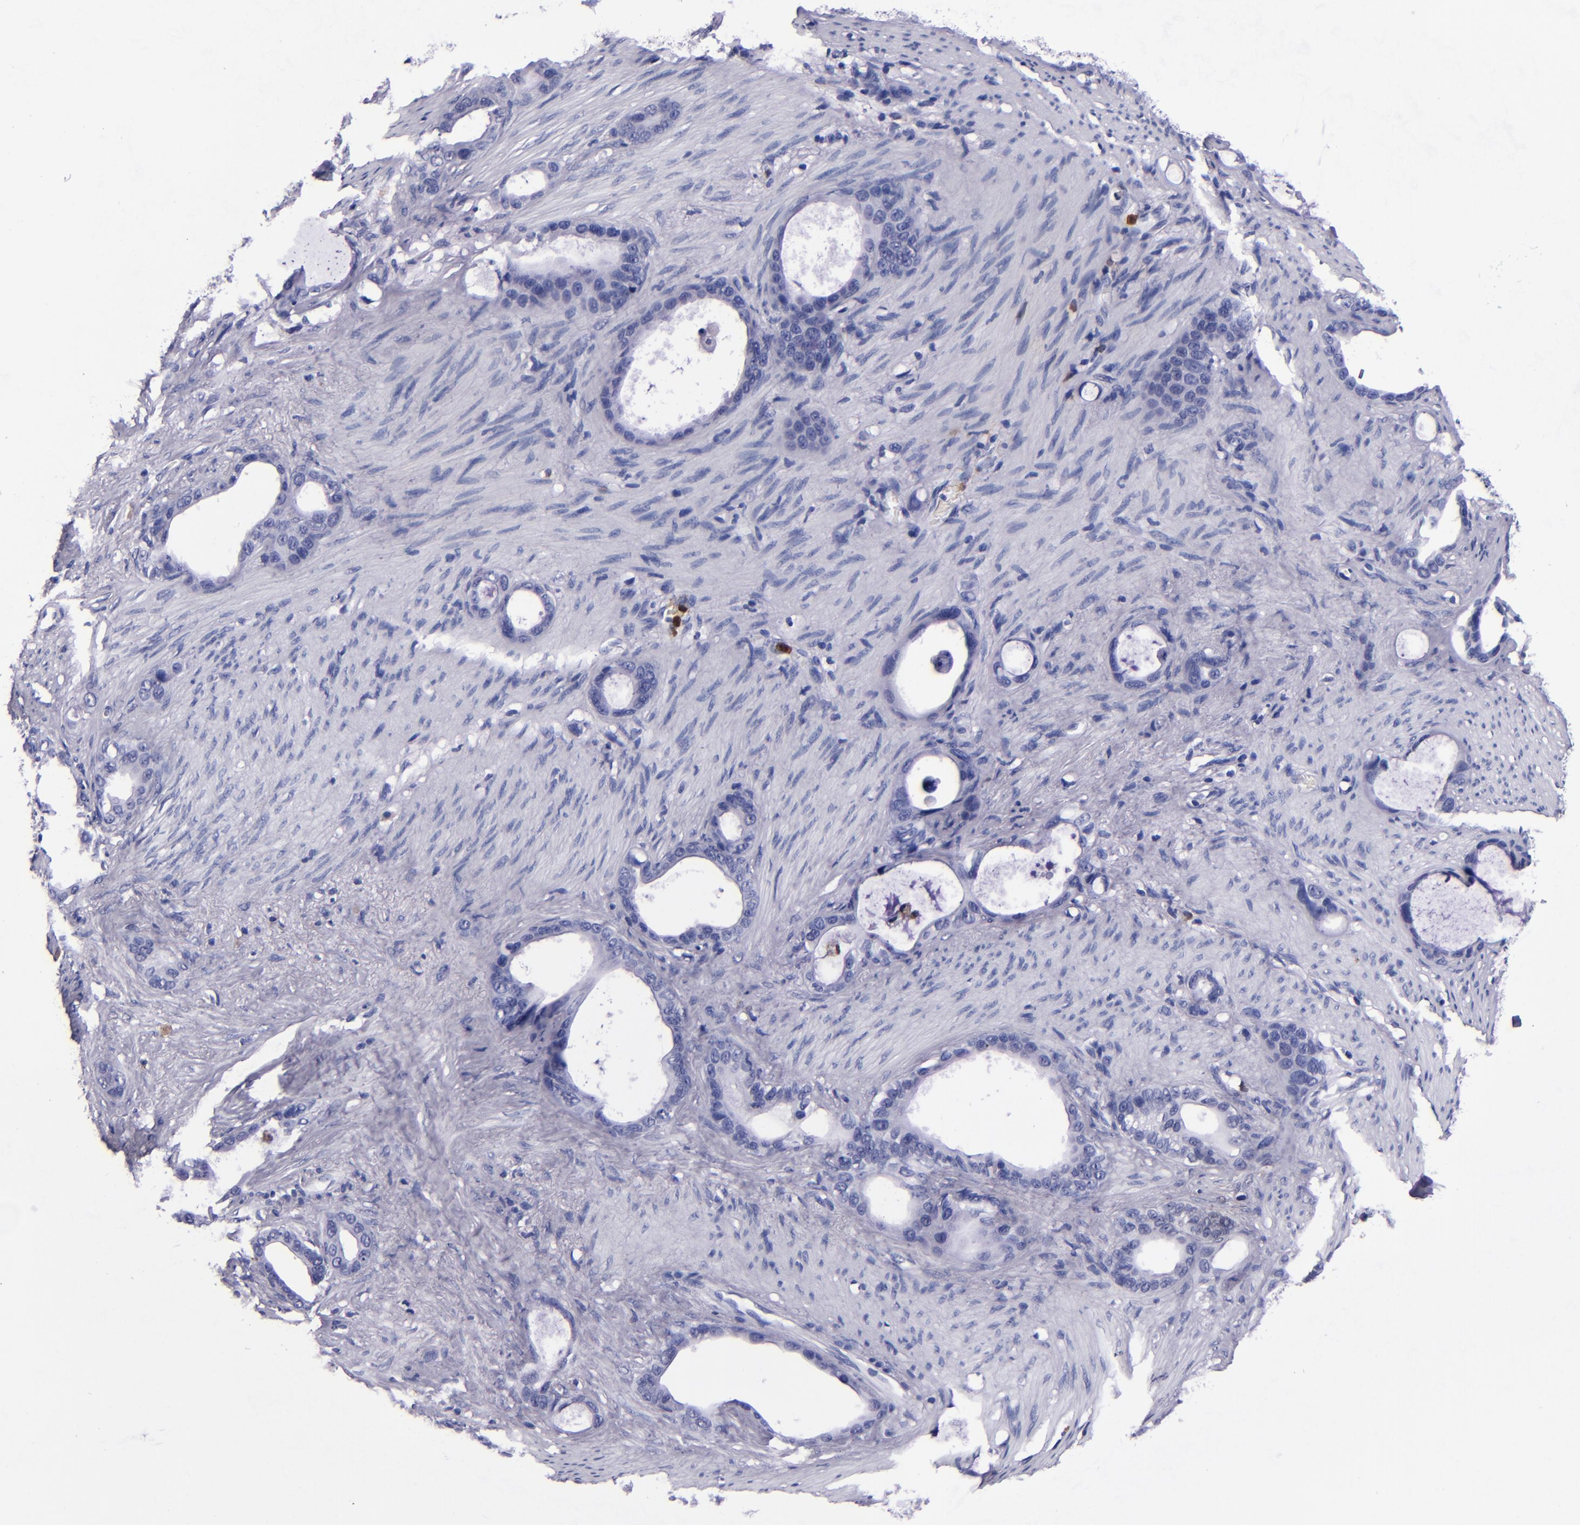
{"staining": {"intensity": "negative", "quantity": "none", "location": "none"}, "tissue": "stomach cancer", "cell_type": "Tumor cells", "image_type": "cancer", "snomed": [{"axis": "morphology", "description": "Adenocarcinoma, NOS"}, {"axis": "topography", "description": "Stomach"}], "caption": "The IHC micrograph has no significant expression in tumor cells of stomach cancer (adenocarcinoma) tissue.", "gene": "S100A8", "patient": {"sex": "female", "age": 75}}